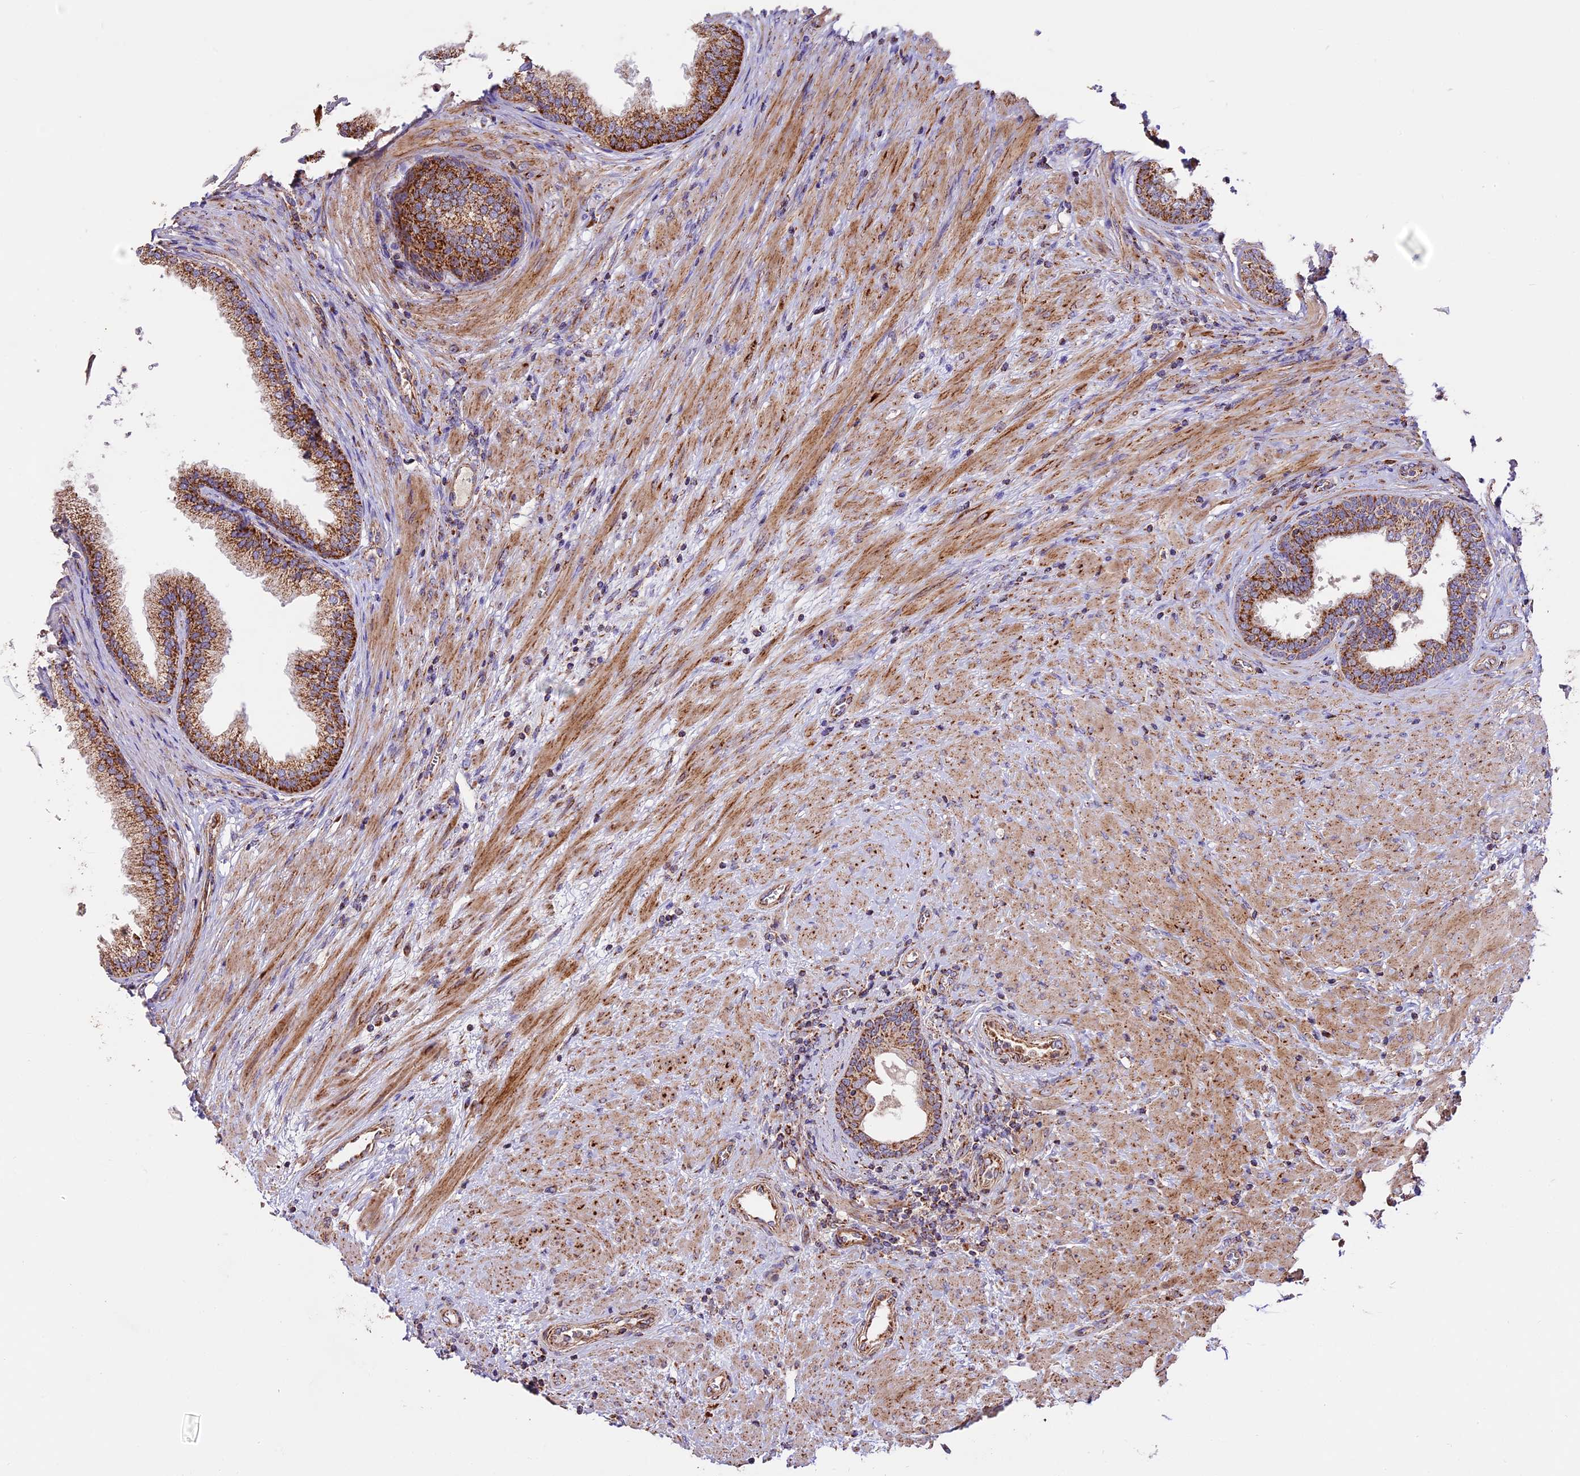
{"staining": {"intensity": "strong", "quantity": ">75%", "location": "cytoplasmic/membranous"}, "tissue": "prostate", "cell_type": "Glandular cells", "image_type": "normal", "snomed": [{"axis": "morphology", "description": "Normal tissue, NOS"}, {"axis": "topography", "description": "Prostate"}], "caption": "Immunohistochemistry micrograph of unremarkable prostate: human prostate stained using IHC displays high levels of strong protein expression localized specifically in the cytoplasmic/membranous of glandular cells, appearing as a cytoplasmic/membranous brown color.", "gene": "NDUFA8", "patient": {"sex": "male", "age": 76}}